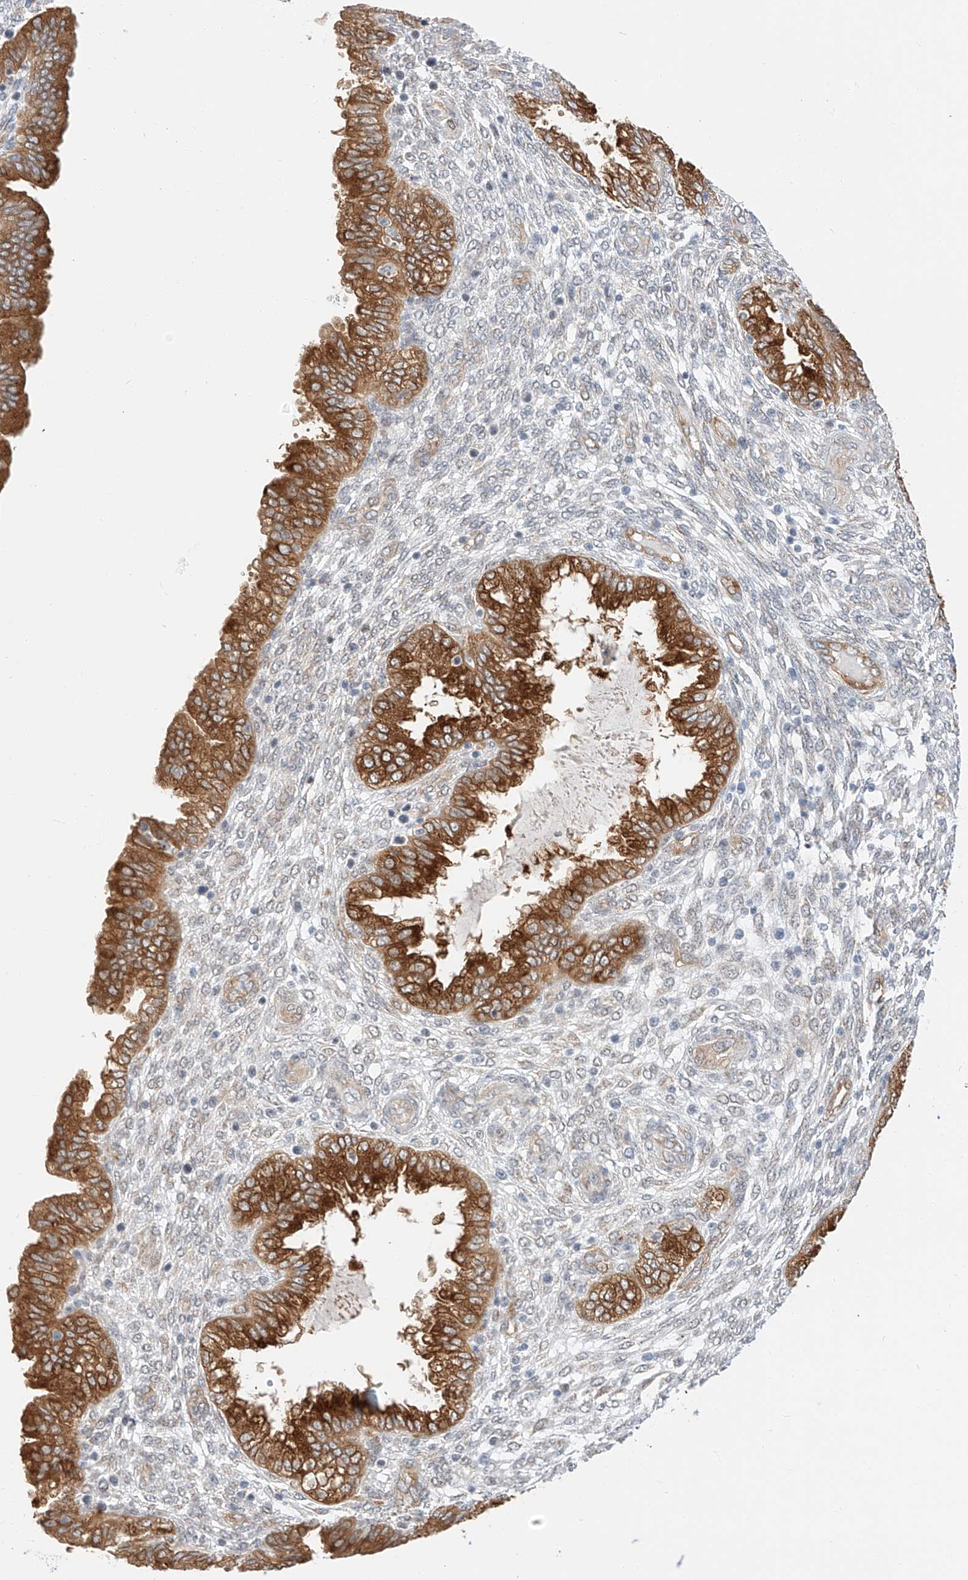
{"staining": {"intensity": "negative", "quantity": "none", "location": "none"}, "tissue": "endometrium", "cell_type": "Cells in endometrial stroma", "image_type": "normal", "snomed": [{"axis": "morphology", "description": "Normal tissue, NOS"}, {"axis": "topography", "description": "Endometrium"}], "caption": "Benign endometrium was stained to show a protein in brown. There is no significant positivity in cells in endometrial stroma. Brightfield microscopy of immunohistochemistry (IHC) stained with DAB (3,3'-diaminobenzidine) (brown) and hematoxylin (blue), captured at high magnification.", "gene": "CARMIL1", "patient": {"sex": "female", "age": 33}}